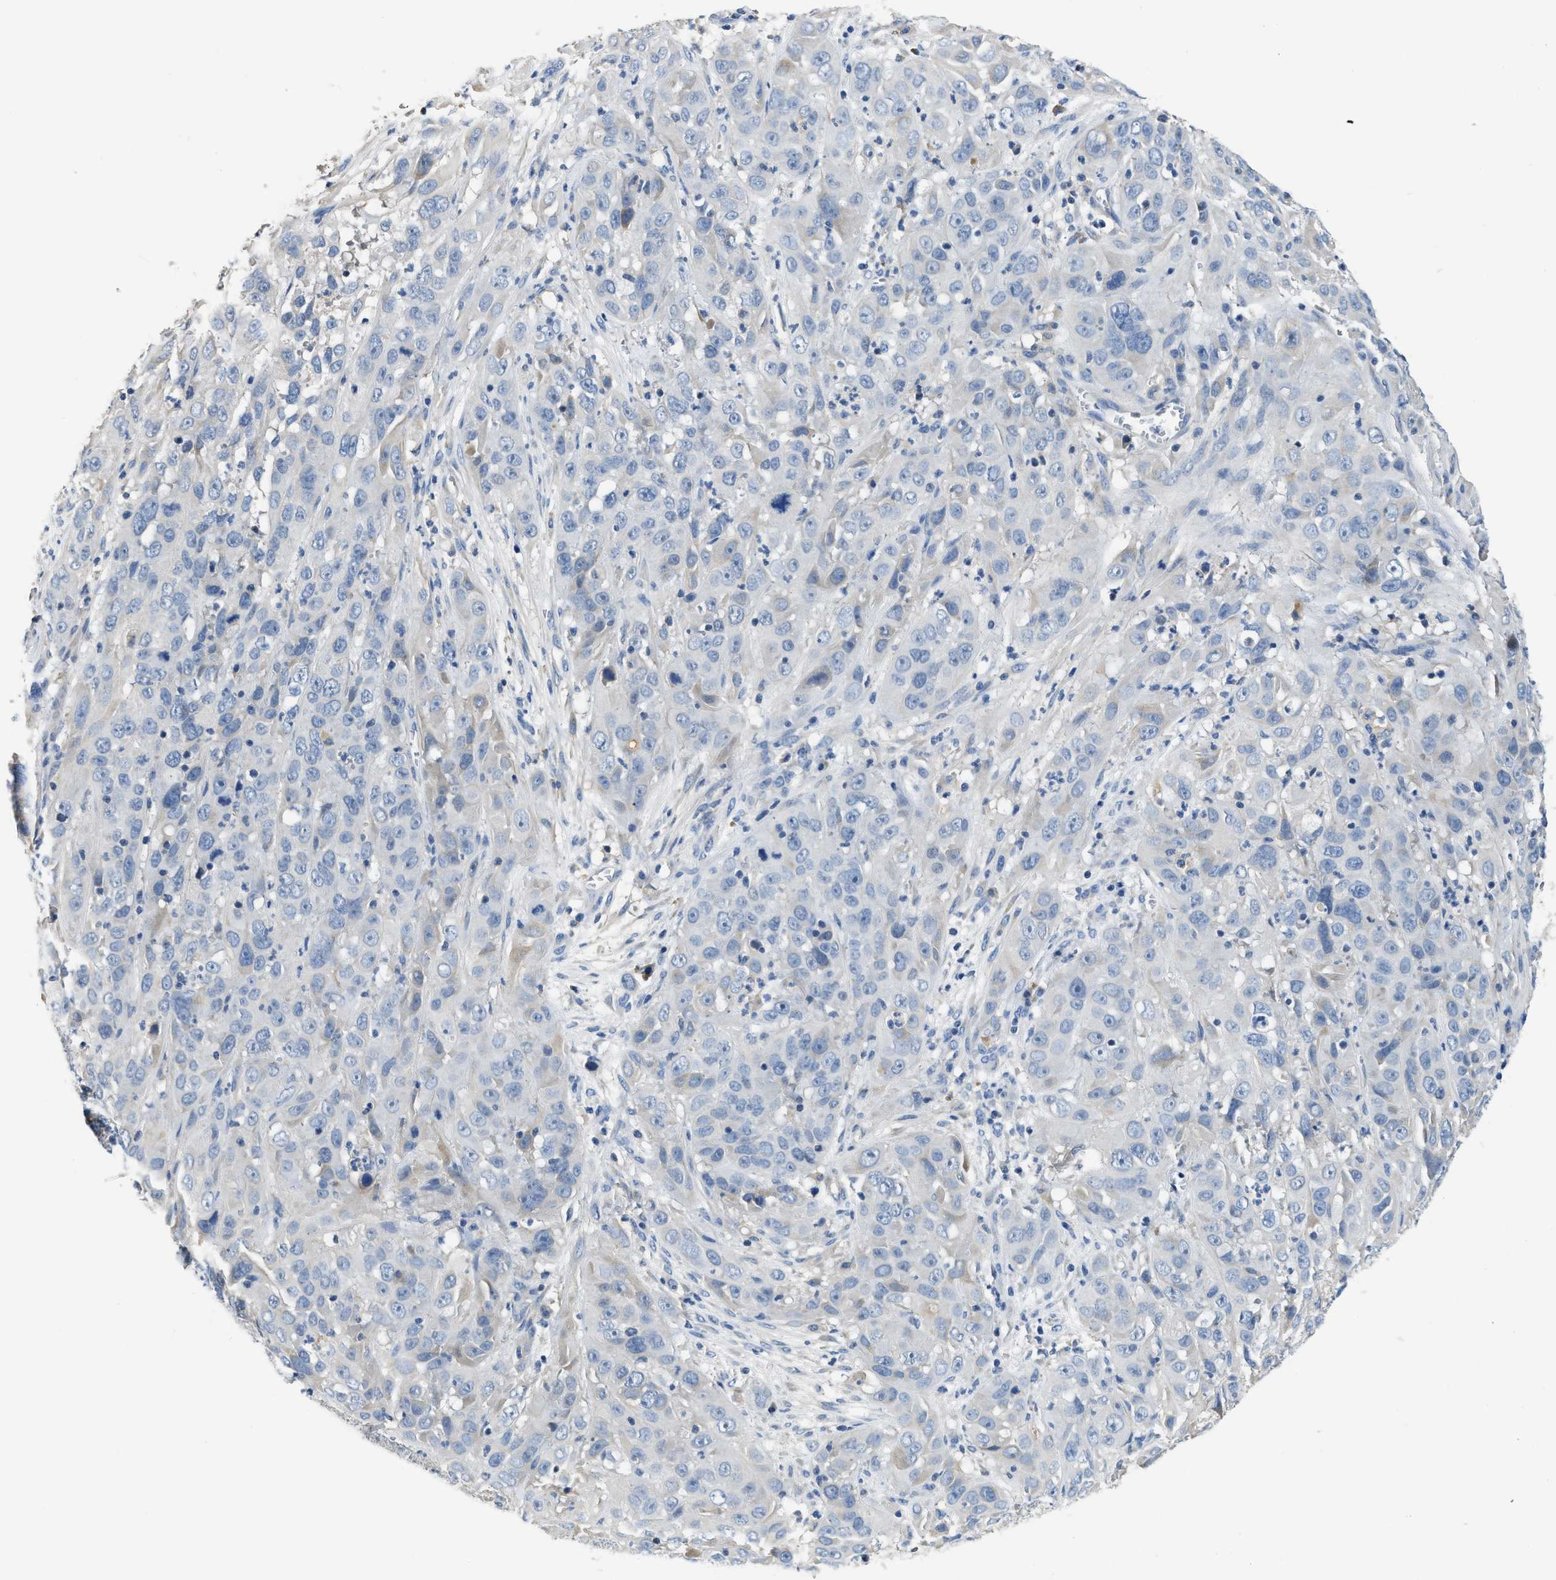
{"staining": {"intensity": "weak", "quantity": "<25%", "location": "cytoplasmic/membranous"}, "tissue": "cervical cancer", "cell_type": "Tumor cells", "image_type": "cancer", "snomed": [{"axis": "morphology", "description": "Squamous cell carcinoma, NOS"}, {"axis": "topography", "description": "Cervix"}], "caption": "Tumor cells are negative for brown protein staining in cervical cancer.", "gene": "C1S", "patient": {"sex": "female", "age": 32}}